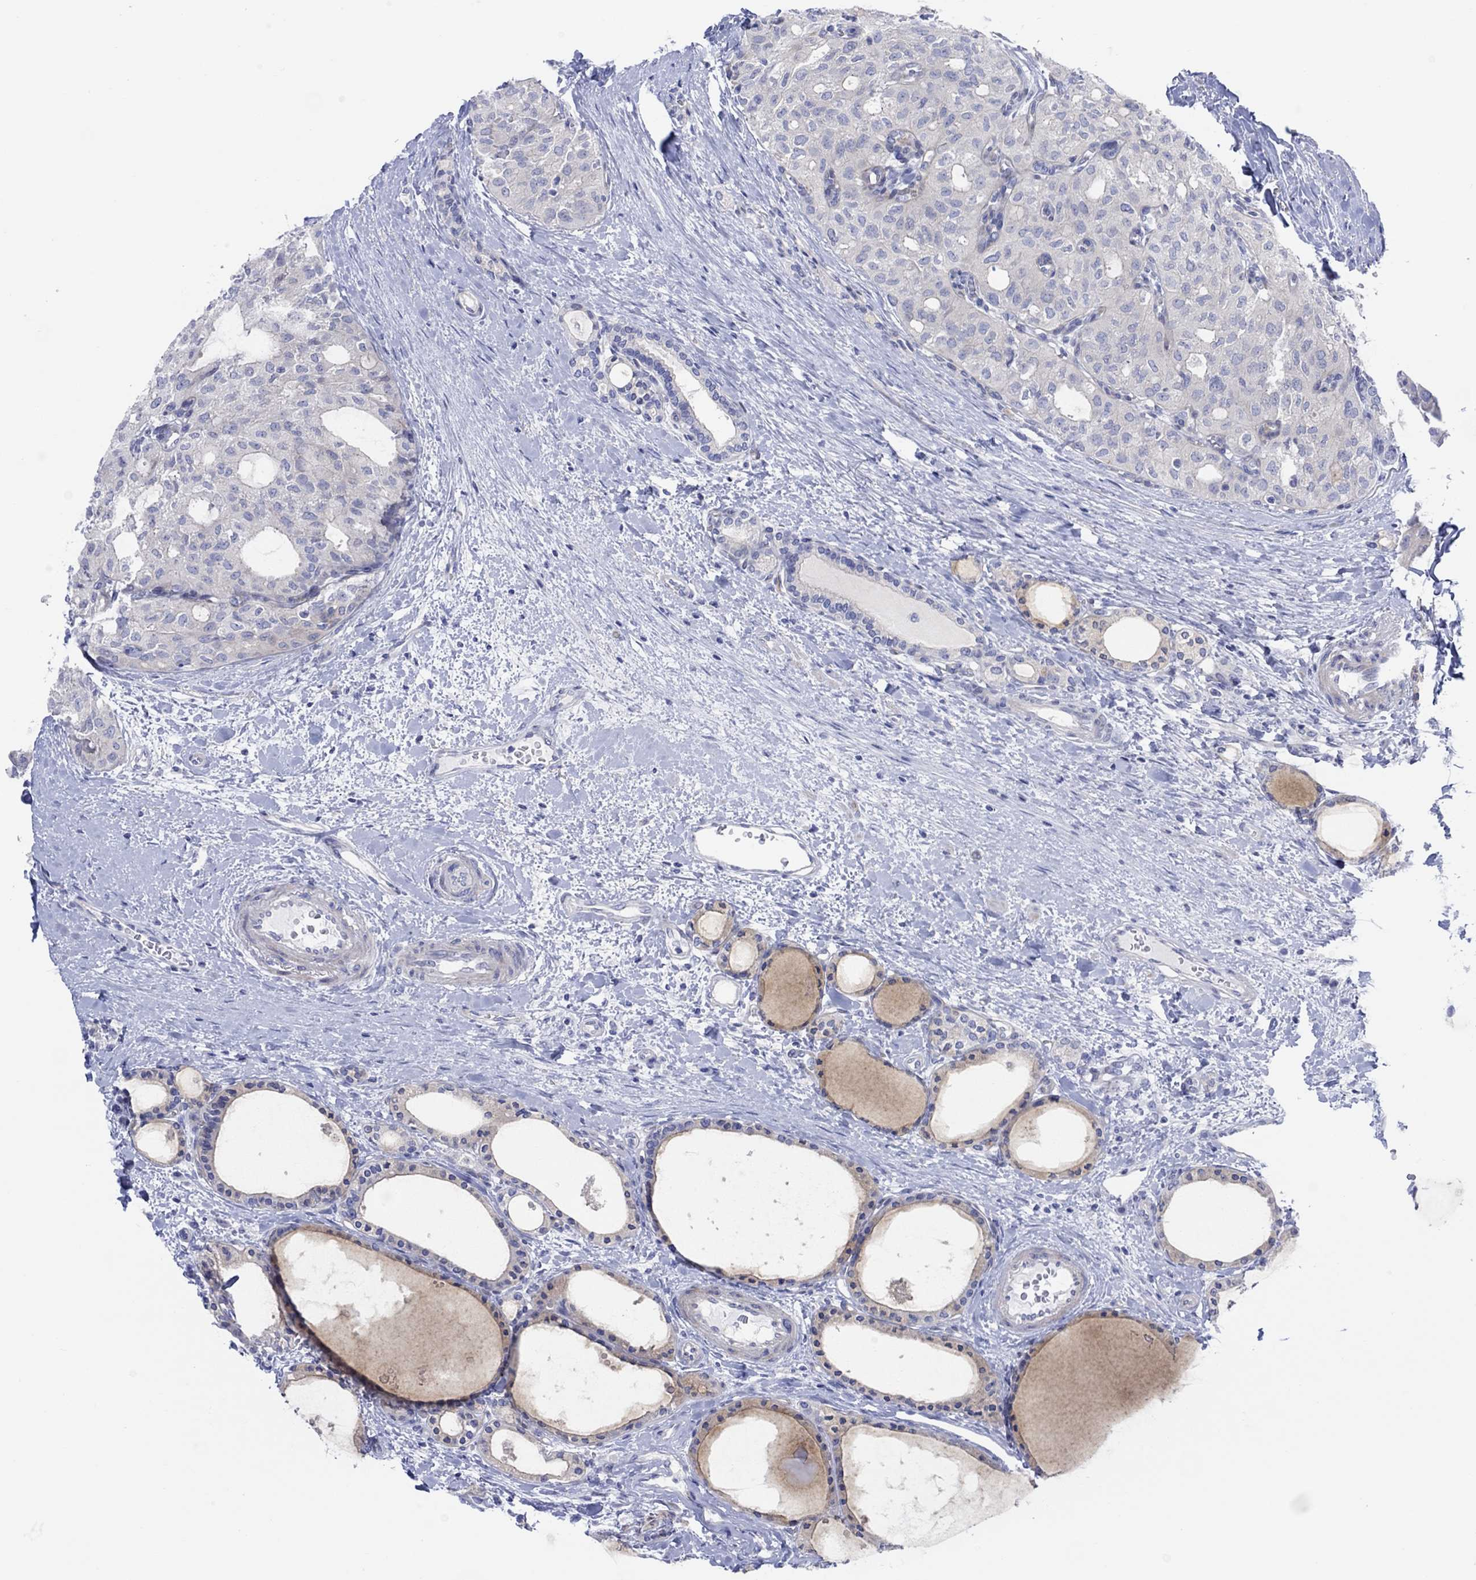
{"staining": {"intensity": "negative", "quantity": "none", "location": "none"}, "tissue": "thyroid cancer", "cell_type": "Tumor cells", "image_type": "cancer", "snomed": [{"axis": "morphology", "description": "Follicular adenoma carcinoma, NOS"}, {"axis": "topography", "description": "Thyroid gland"}], "caption": "High power microscopy image of an immunohistochemistry (IHC) image of thyroid cancer, revealing no significant staining in tumor cells.", "gene": "TLDC2", "patient": {"sex": "male", "age": 75}}